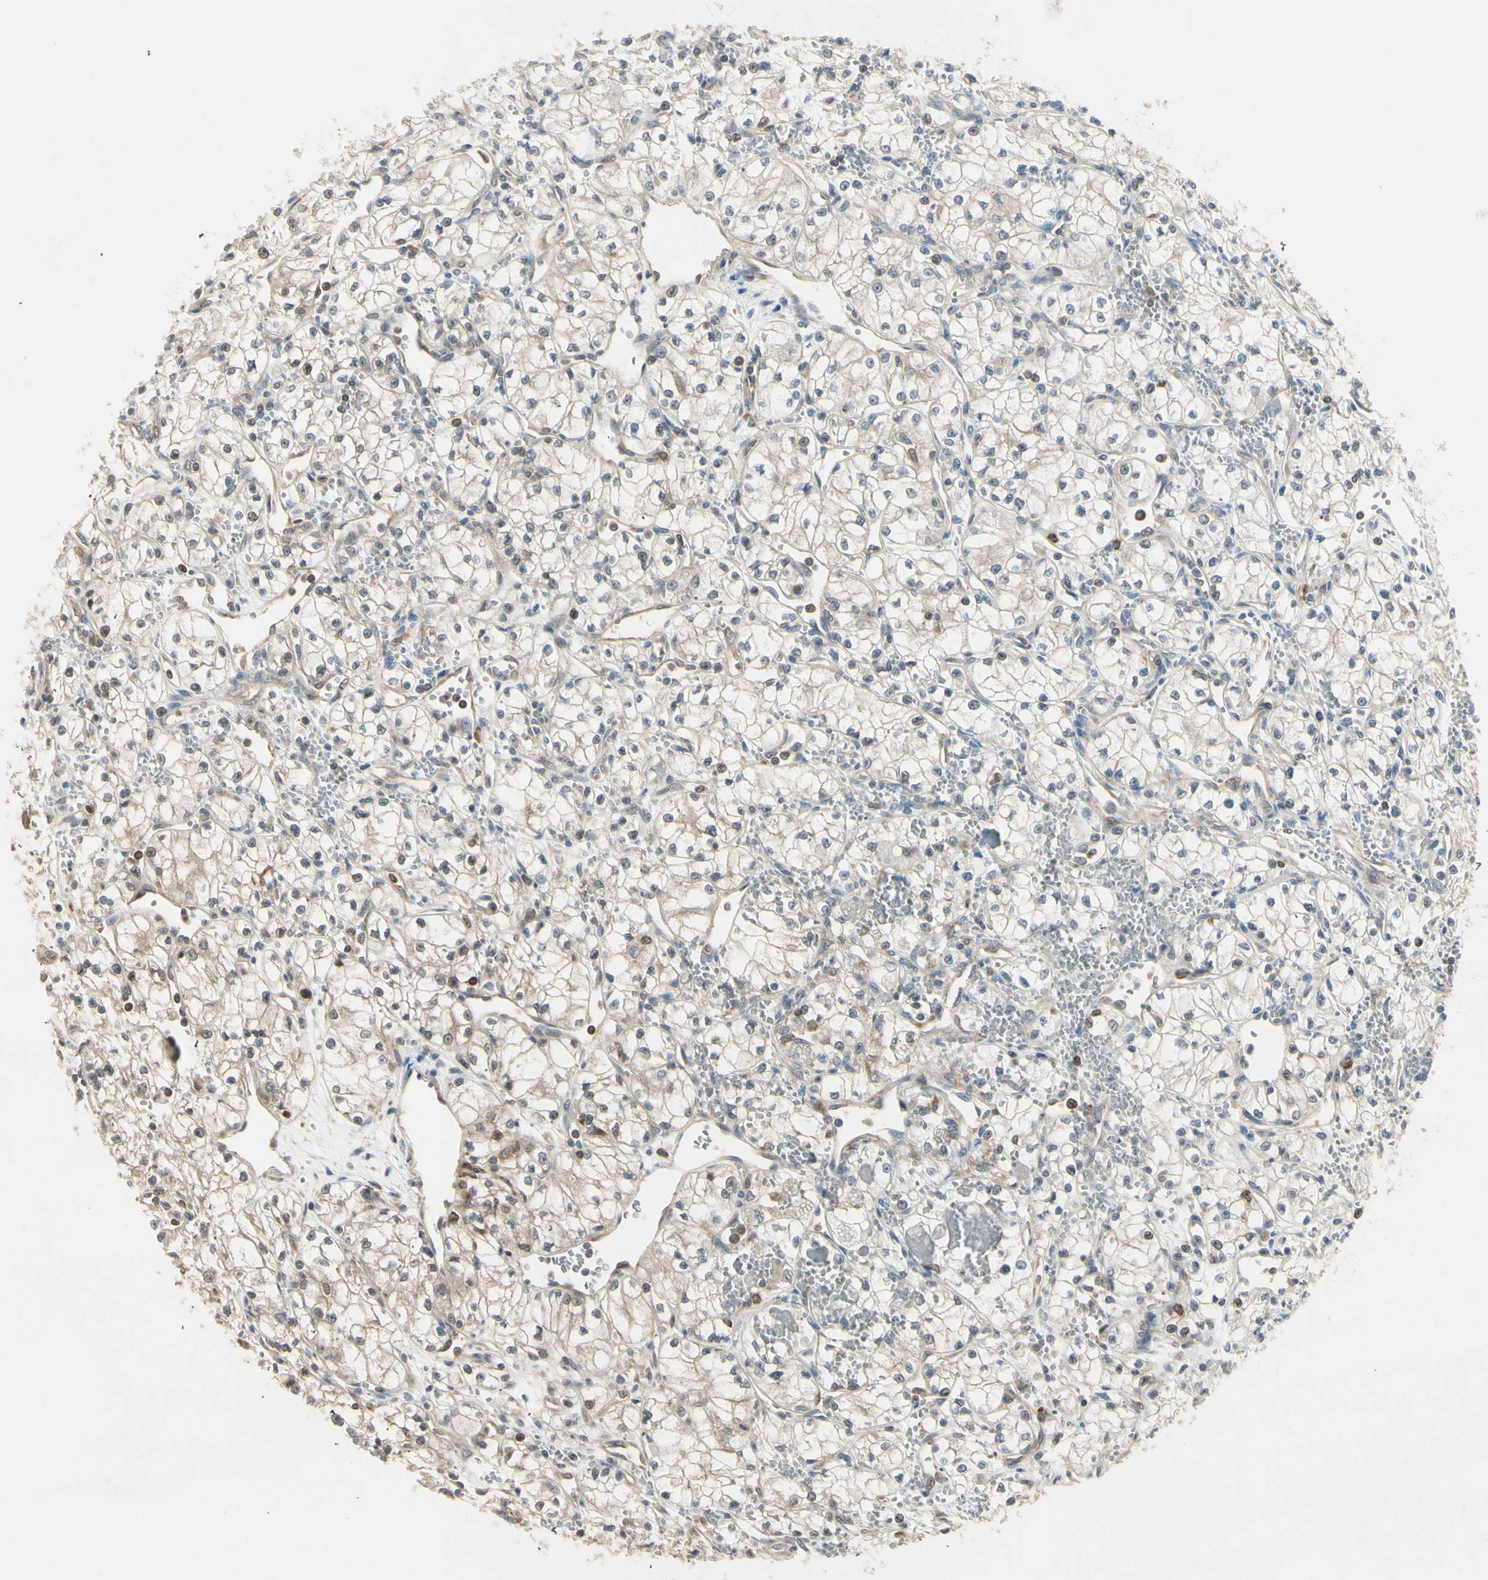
{"staining": {"intensity": "weak", "quantity": "<25%", "location": "cytoplasmic/membranous"}, "tissue": "renal cancer", "cell_type": "Tumor cells", "image_type": "cancer", "snomed": [{"axis": "morphology", "description": "Normal tissue, NOS"}, {"axis": "morphology", "description": "Adenocarcinoma, NOS"}, {"axis": "topography", "description": "Kidney"}], "caption": "High magnification brightfield microscopy of renal adenocarcinoma stained with DAB (brown) and counterstained with hematoxylin (blue): tumor cells show no significant positivity.", "gene": "OXSR1", "patient": {"sex": "male", "age": 59}}